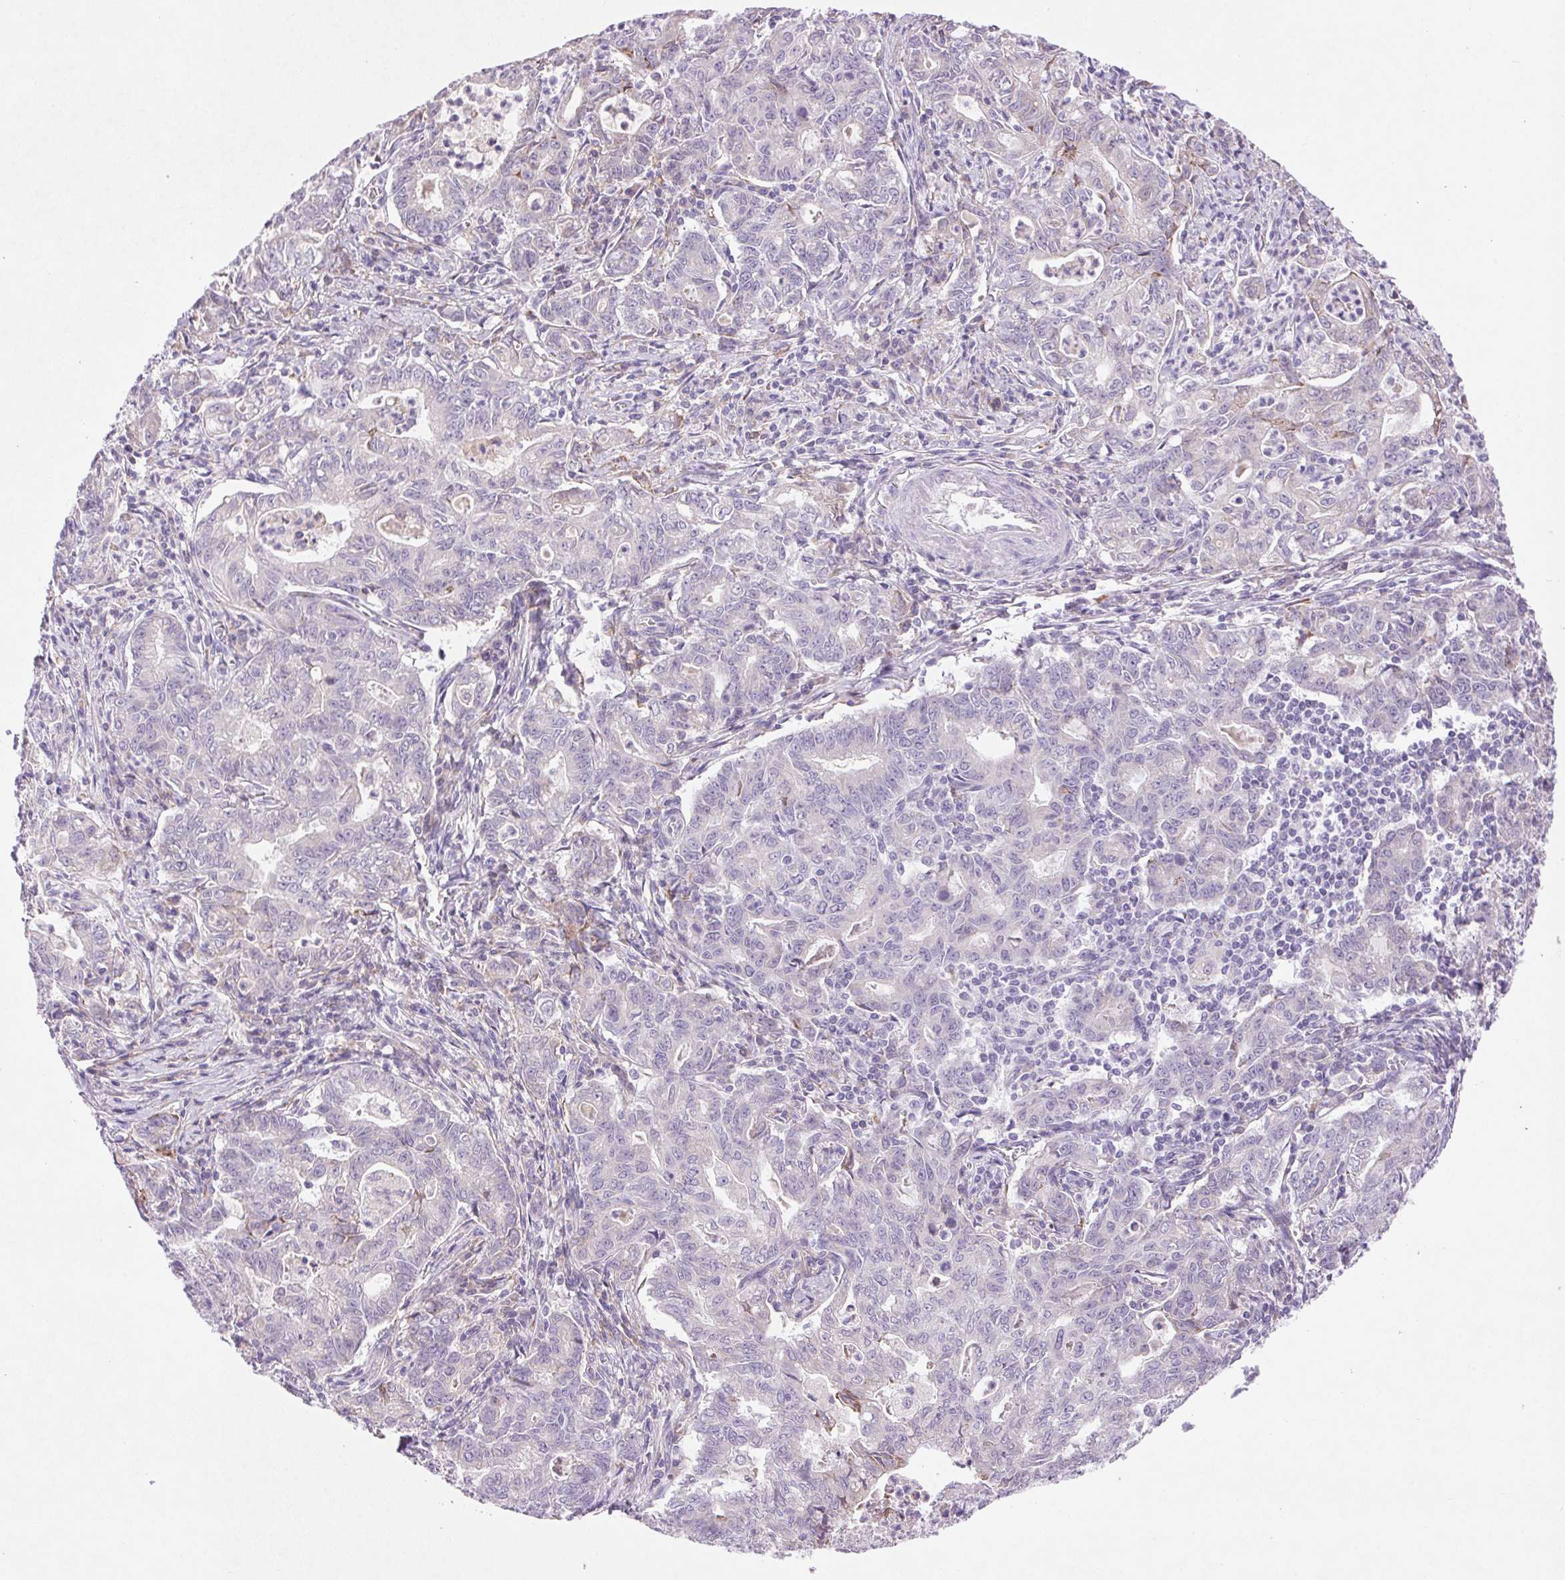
{"staining": {"intensity": "negative", "quantity": "none", "location": "none"}, "tissue": "stomach cancer", "cell_type": "Tumor cells", "image_type": "cancer", "snomed": [{"axis": "morphology", "description": "Adenocarcinoma, NOS"}, {"axis": "topography", "description": "Stomach, upper"}], "caption": "There is no significant staining in tumor cells of stomach cancer (adenocarcinoma). (Stains: DAB IHC with hematoxylin counter stain, Microscopy: brightfield microscopy at high magnification).", "gene": "ARHGAP11B", "patient": {"sex": "female", "age": 79}}